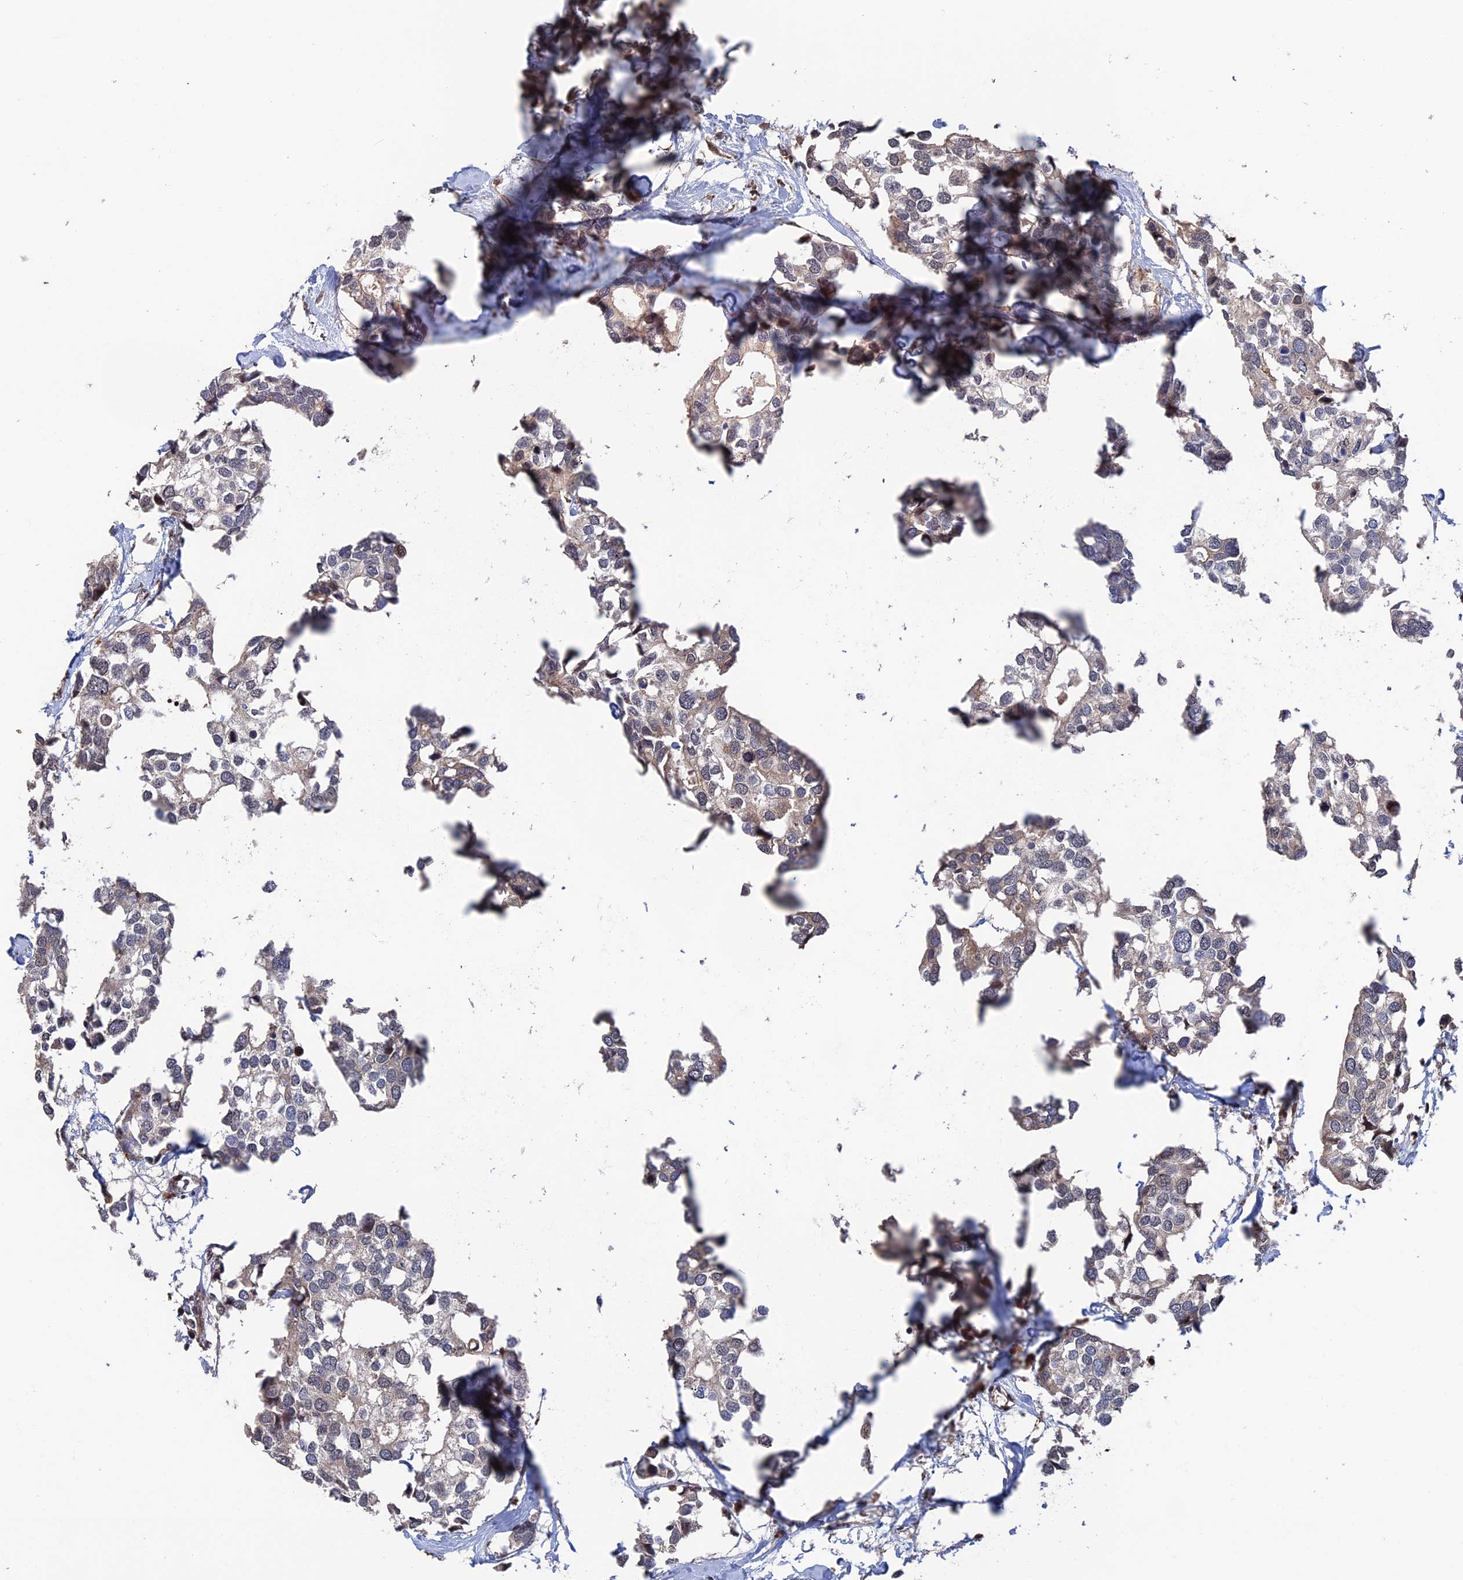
{"staining": {"intensity": "weak", "quantity": "<25%", "location": "cytoplasmic/membranous"}, "tissue": "breast cancer", "cell_type": "Tumor cells", "image_type": "cancer", "snomed": [{"axis": "morphology", "description": "Duct carcinoma"}, {"axis": "topography", "description": "Breast"}], "caption": "Breast intraductal carcinoma was stained to show a protein in brown. There is no significant positivity in tumor cells.", "gene": "PLA2G15", "patient": {"sex": "female", "age": 83}}